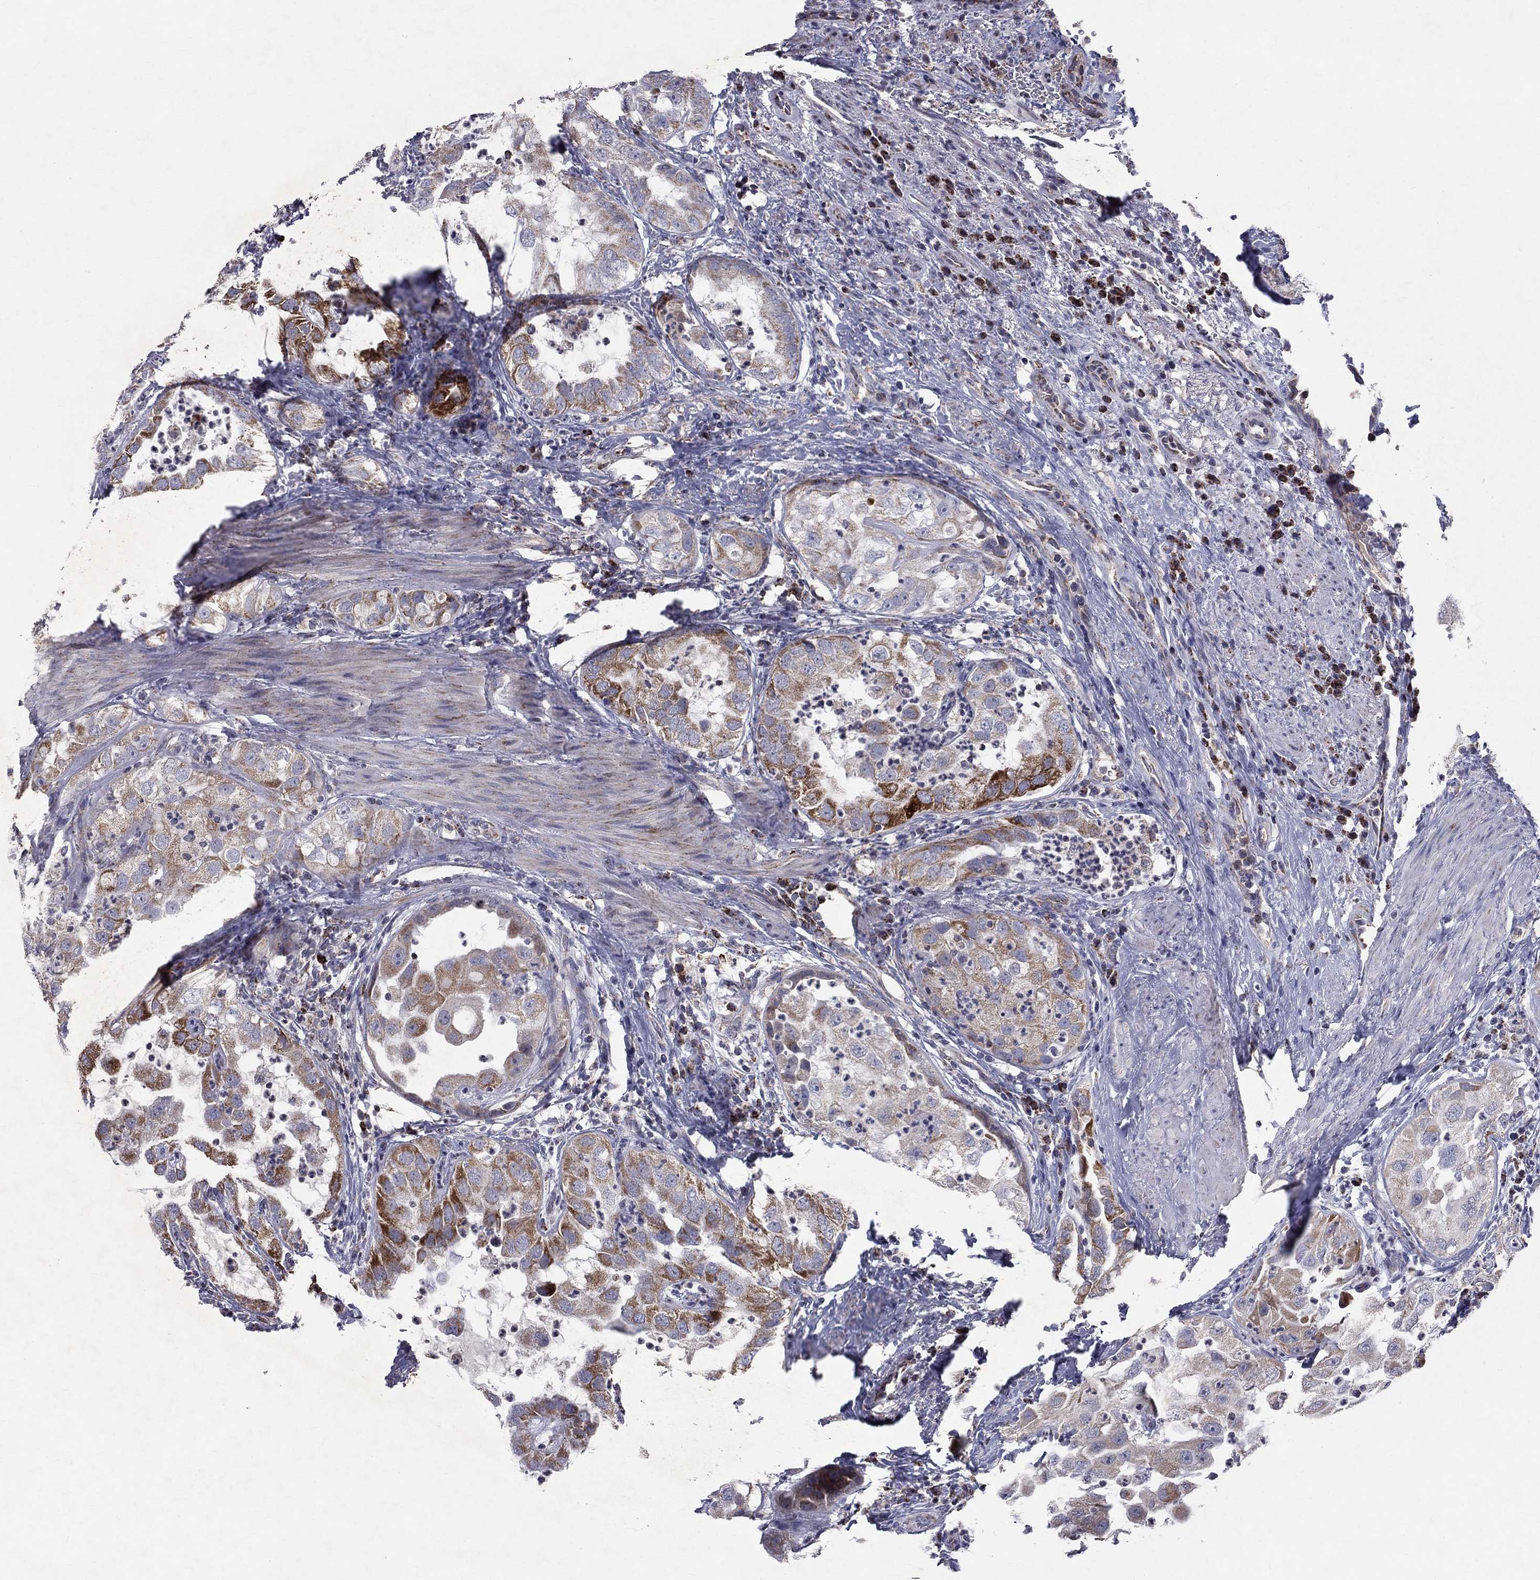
{"staining": {"intensity": "strong", "quantity": "<25%", "location": "cytoplasmic/membranous"}, "tissue": "urothelial cancer", "cell_type": "Tumor cells", "image_type": "cancer", "snomed": [{"axis": "morphology", "description": "Urothelial carcinoma, High grade"}, {"axis": "topography", "description": "Urinary bladder"}], "caption": "Immunohistochemical staining of urothelial cancer demonstrates medium levels of strong cytoplasmic/membranous protein positivity in approximately <25% of tumor cells.", "gene": "SLC4A10", "patient": {"sex": "female", "age": 41}}